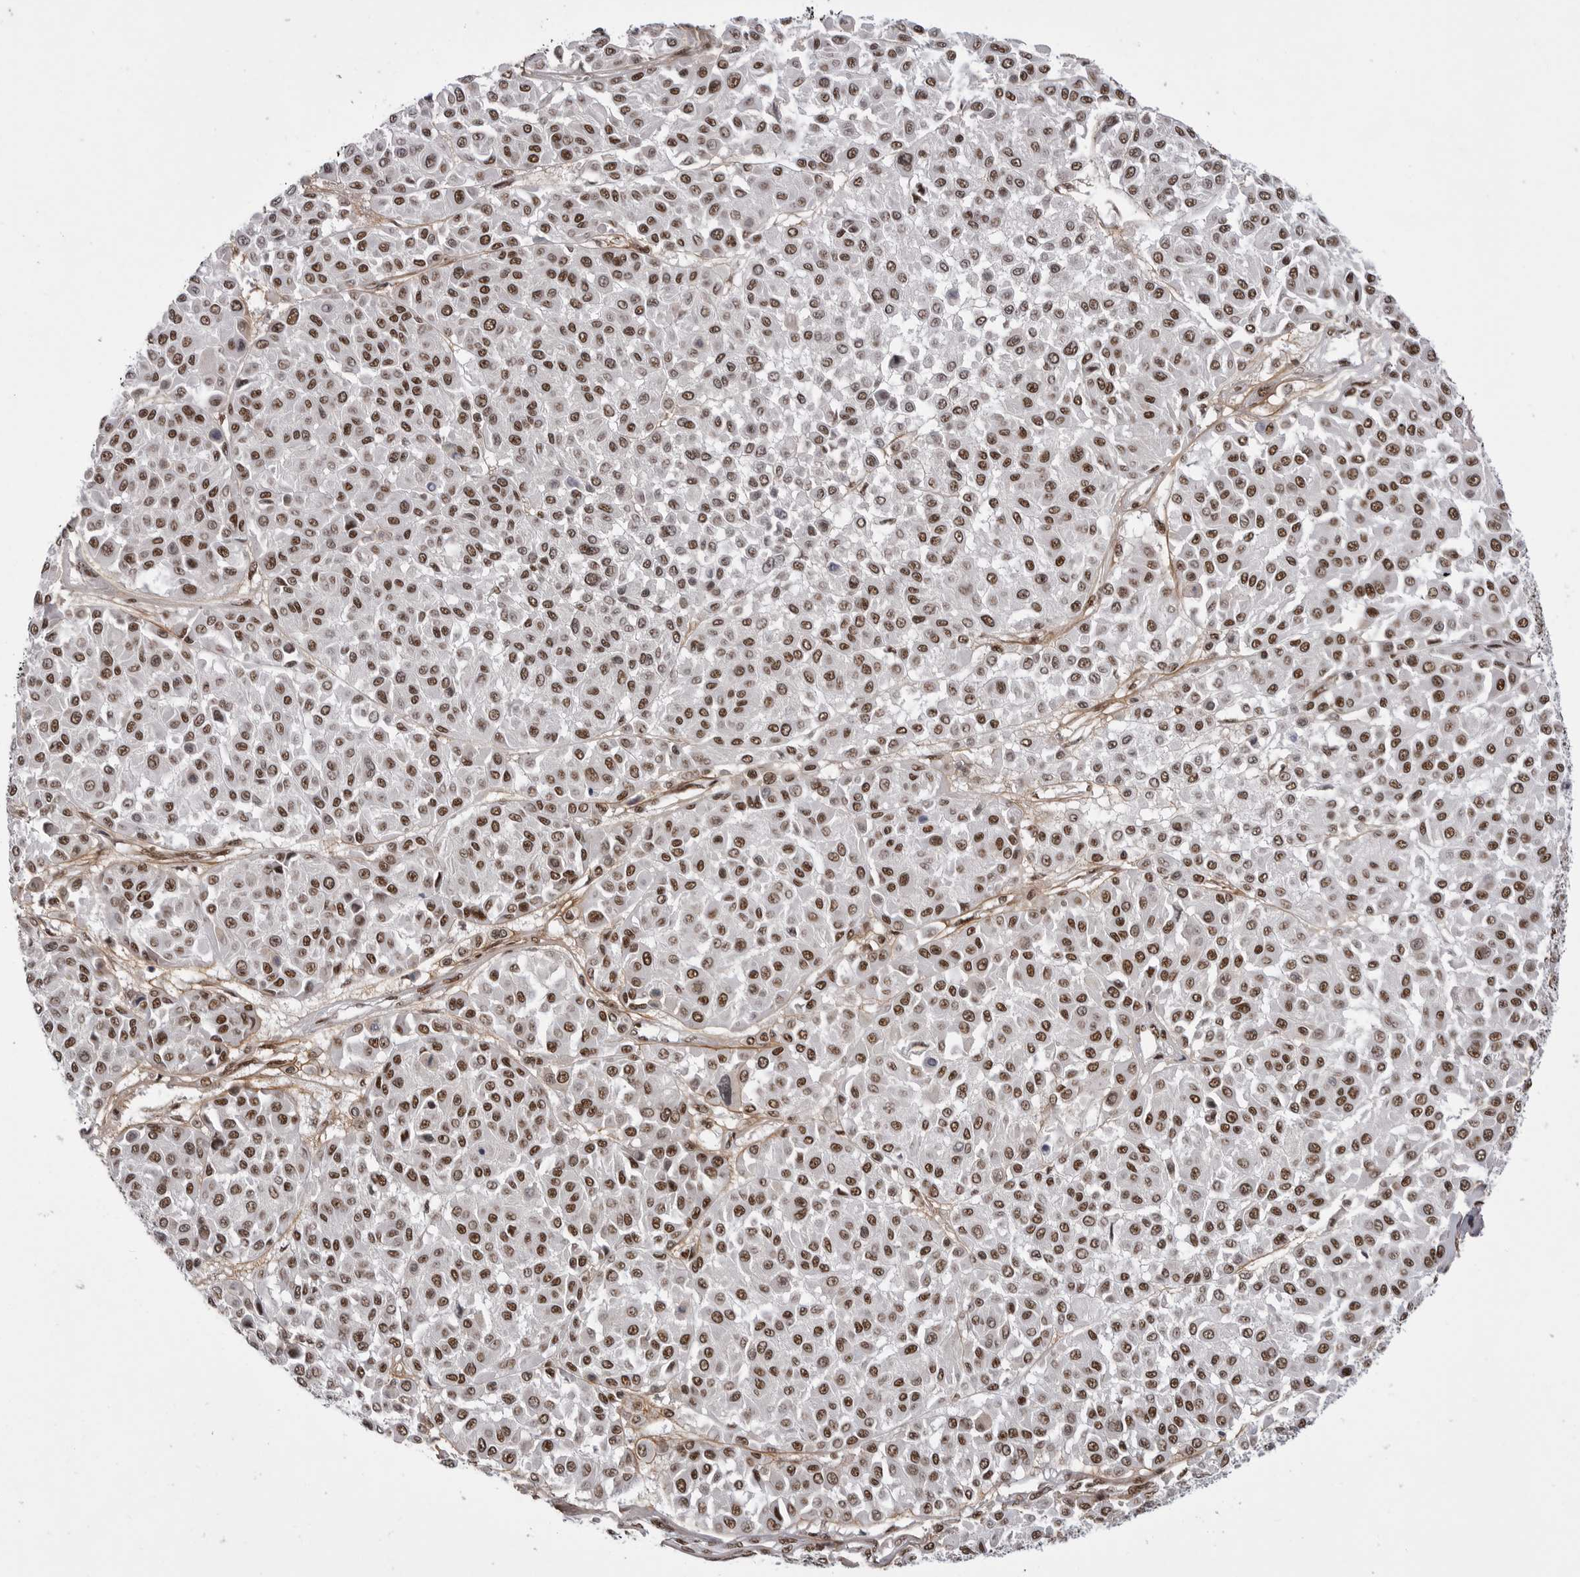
{"staining": {"intensity": "strong", "quantity": "25%-75%", "location": "nuclear"}, "tissue": "melanoma", "cell_type": "Tumor cells", "image_type": "cancer", "snomed": [{"axis": "morphology", "description": "Malignant melanoma, Metastatic site"}, {"axis": "topography", "description": "Soft tissue"}], "caption": "Immunohistochemical staining of melanoma displays high levels of strong nuclear staining in approximately 25%-75% of tumor cells. (DAB IHC, brown staining for protein, blue staining for nuclei).", "gene": "PPP1R8", "patient": {"sex": "male", "age": 41}}